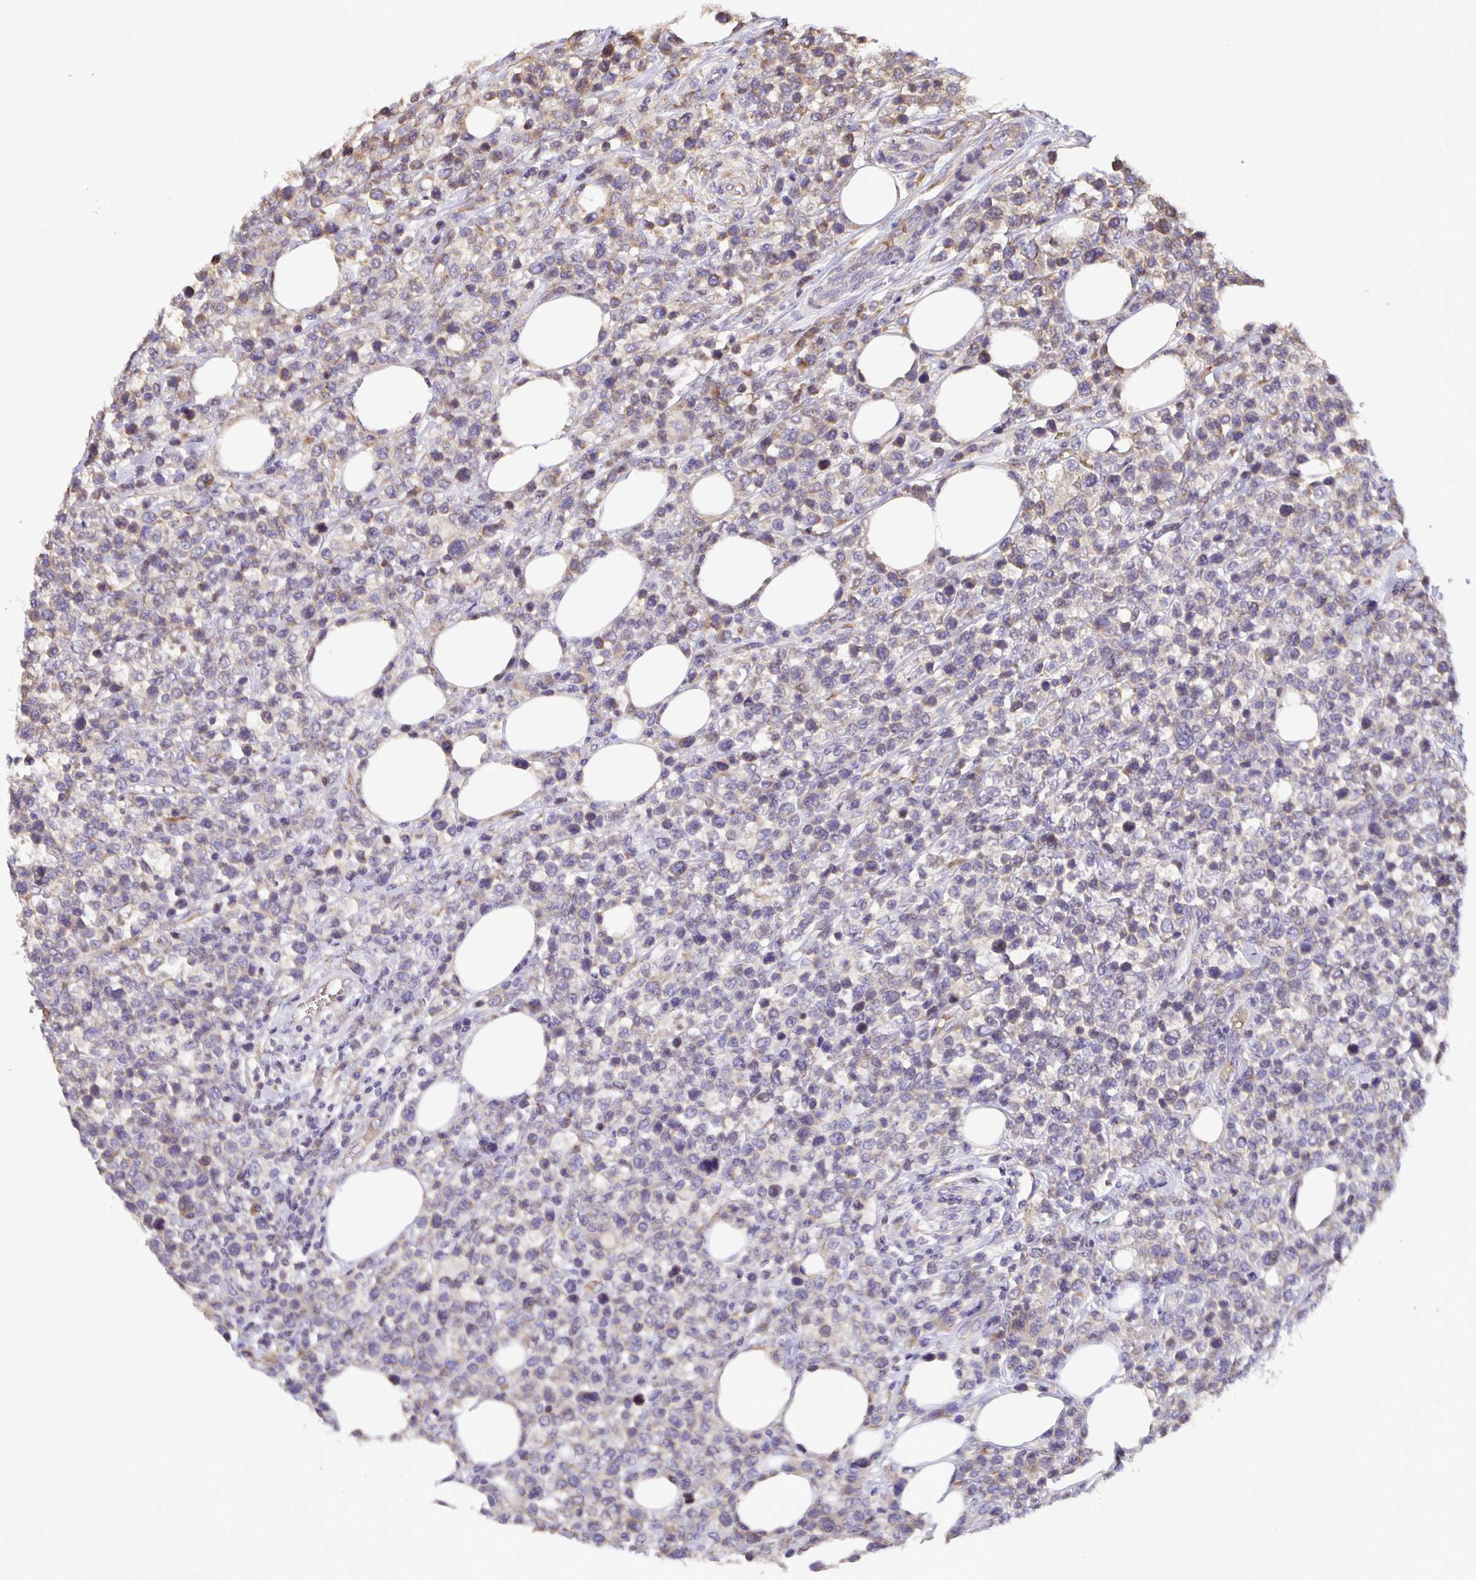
{"staining": {"intensity": "weak", "quantity": "25%-75%", "location": "cytoplasmic/membranous"}, "tissue": "lymphoma", "cell_type": "Tumor cells", "image_type": "cancer", "snomed": [{"axis": "morphology", "description": "Malignant lymphoma, non-Hodgkin's type, Low grade"}, {"axis": "topography", "description": "Lymph node"}], "caption": "The micrograph reveals immunohistochemical staining of lymphoma. There is weak cytoplasmic/membranous positivity is seen in approximately 25%-75% of tumor cells.", "gene": "TMEM71", "patient": {"sex": "male", "age": 60}}